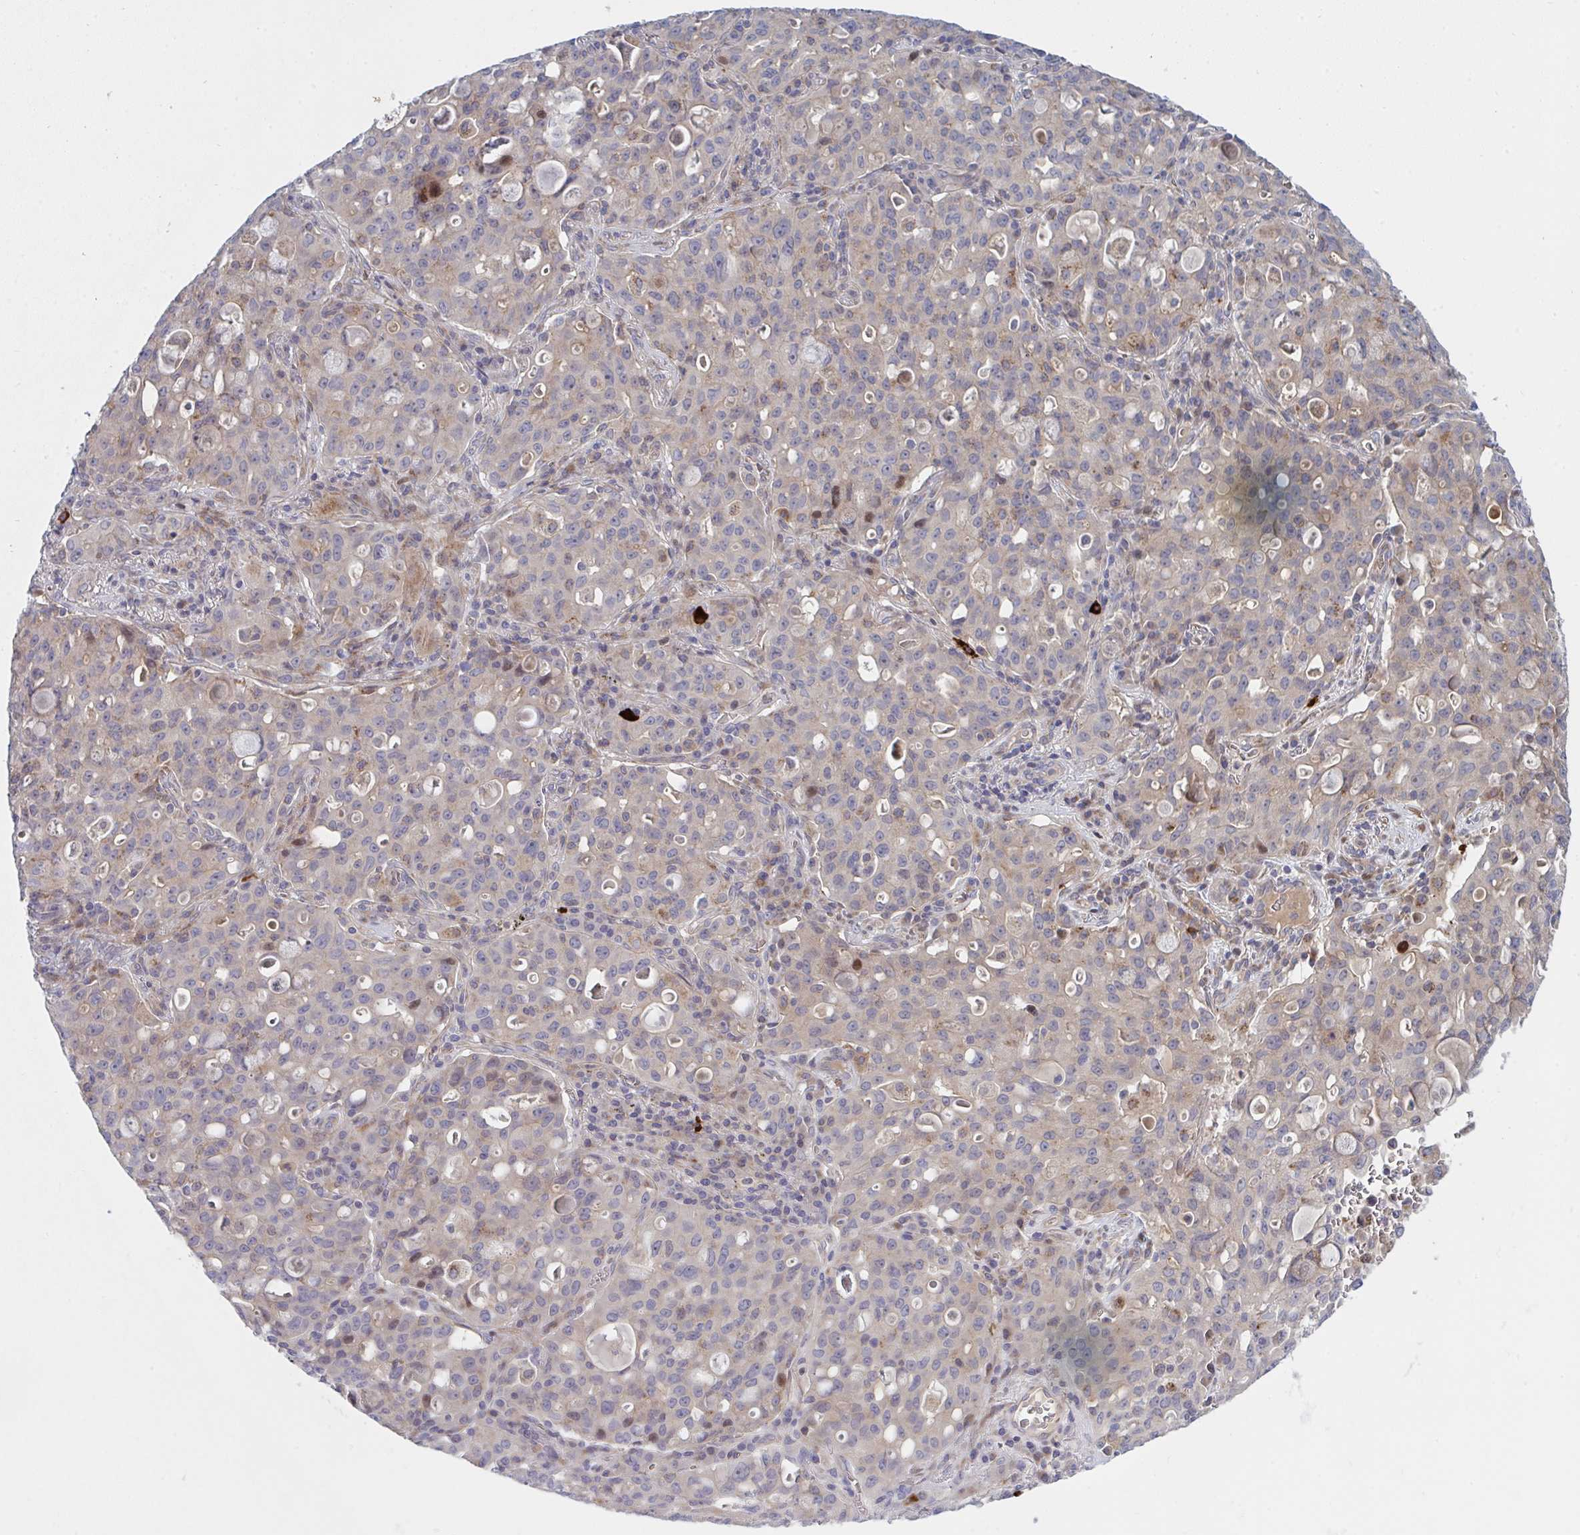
{"staining": {"intensity": "weak", "quantity": "<25%", "location": "cytoplasmic/membranous"}, "tissue": "lung cancer", "cell_type": "Tumor cells", "image_type": "cancer", "snomed": [{"axis": "morphology", "description": "Adenocarcinoma, NOS"}, {"axis": "topography", "description": "Lung"}], "caption": "DAB immunohistochemical staining of lung adenocarcinoma displays no significant expression in tumor cells.", "gene": "TNFSF4", "patient": {"sex": "female", "age": 44}}